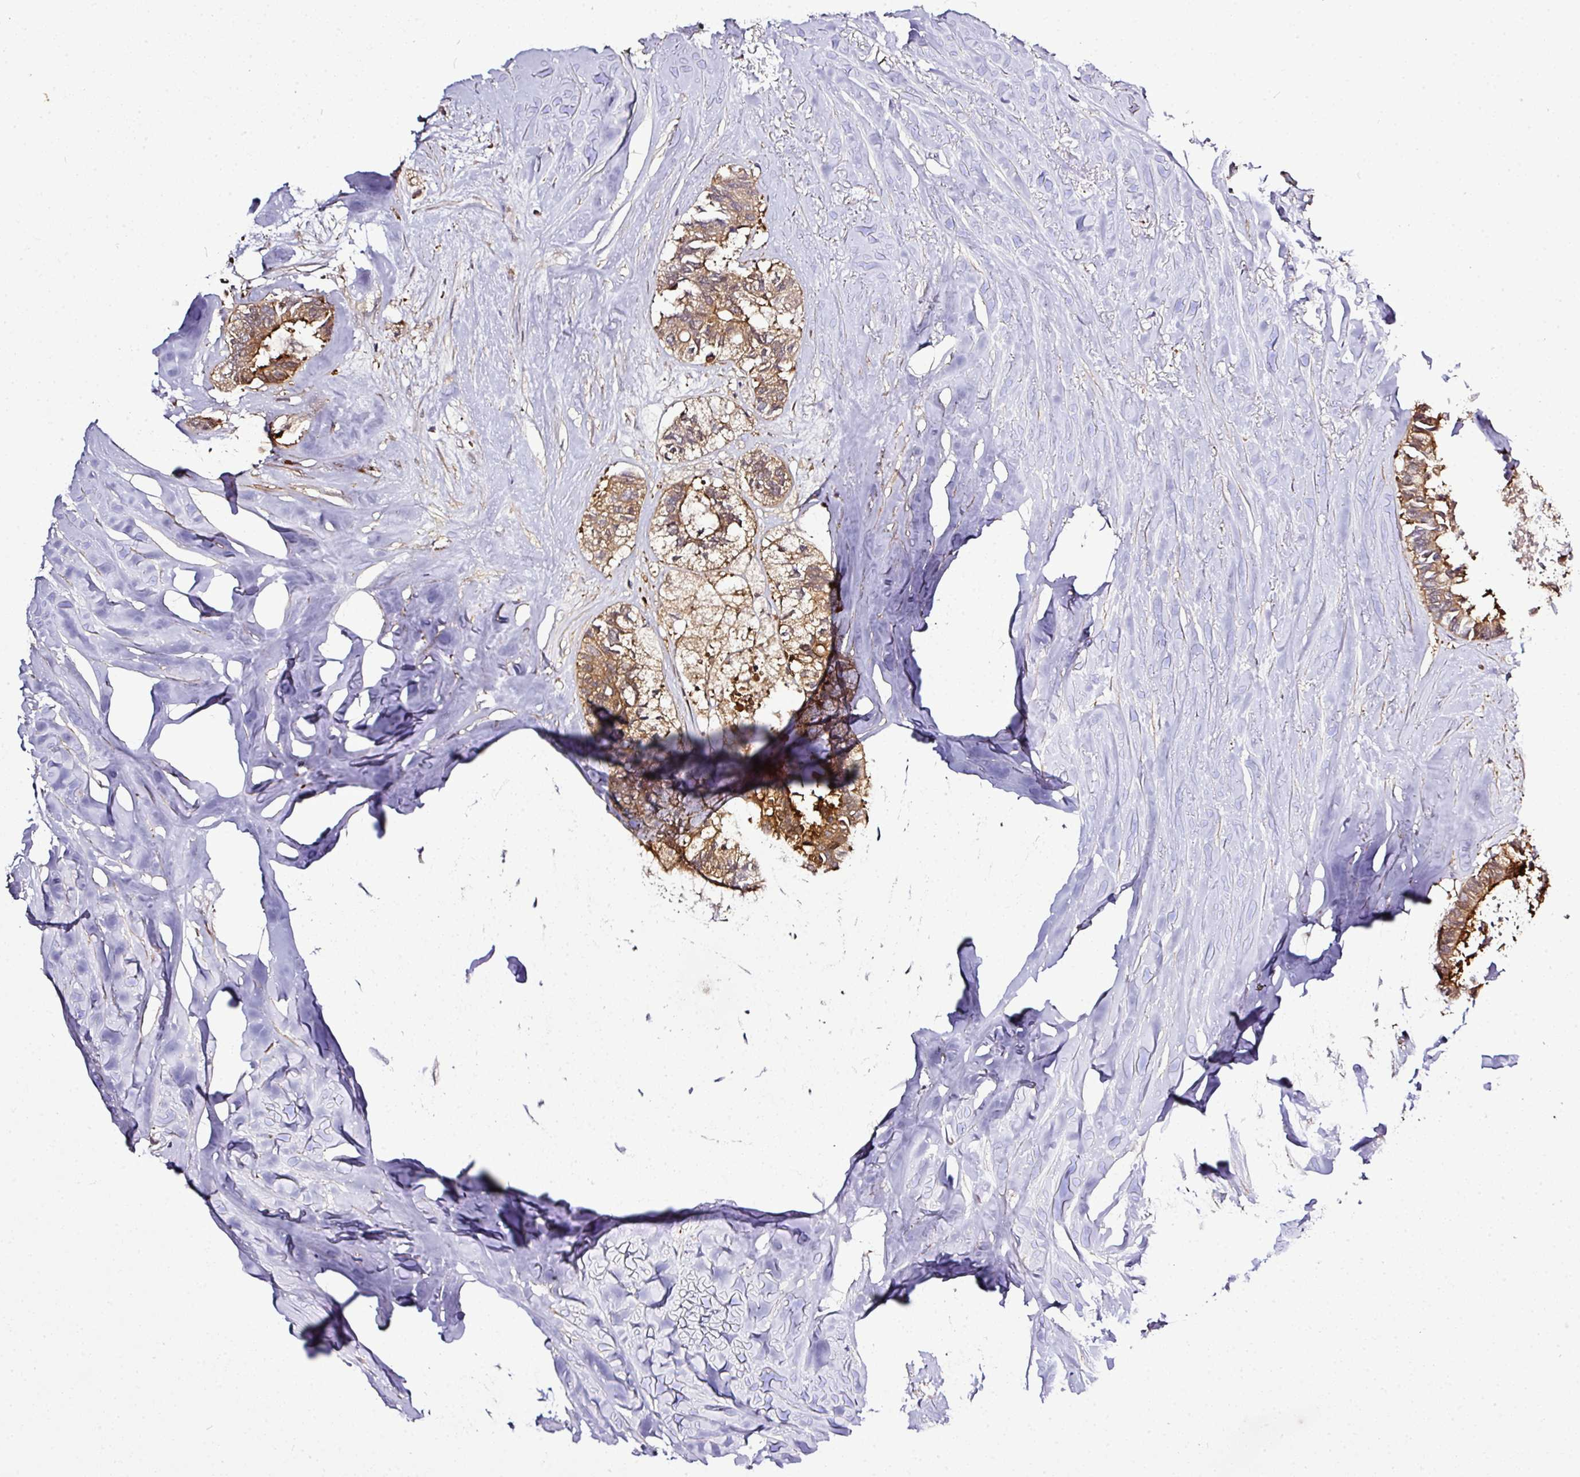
{"staining": {"intensity": "moderate", "quantity": ">75%", "location": "cytoplasmic/membranous"}, "tissue": "colorectal cancer", "cell_type": "Tumor cells", "image_type": "cancer", "snomed": [{"axis": "morphology", "description": "Adenocarcinoma, NOS"}, {"axis": "topography", "description": "Colon"}, {"axis": "topography", "description": "Rectum"}], "caption": "Tumor cells show moderate cytoplasmic/membranous expression in about >75% of cells in colorectal cancer. Using DAB (brown) and hematoxylin (blue) stains, captured at high magnification using brightfield microscopy.", "gene": "TMEM107", "patient": {"sex": "male", "age": 57}}